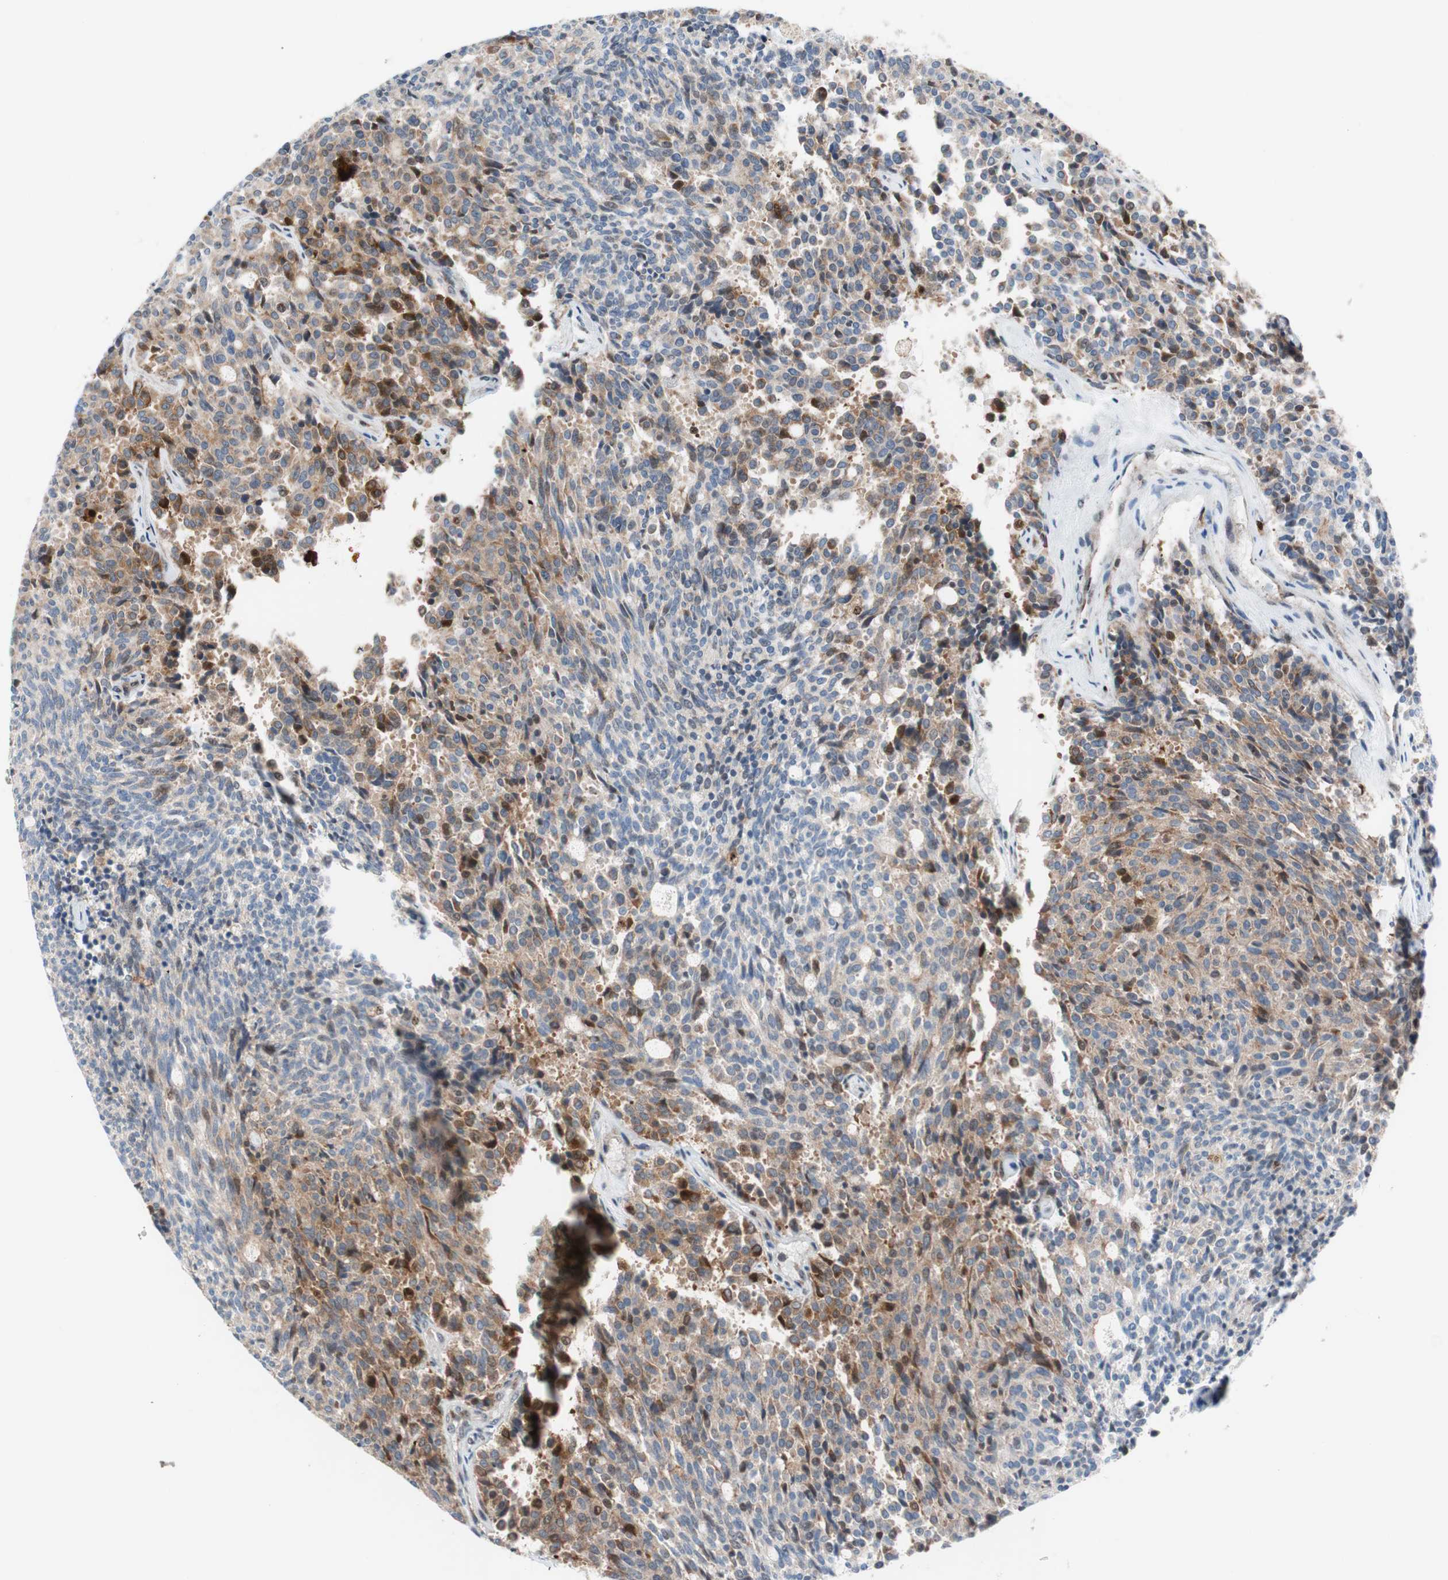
{"staining": {"intensity": "moderate", "quantity": "25%-75%", "location": "cytoplasmic/membranous,nuclear"}, "tissue": "carcinoid", "cell_type": "Tumor cells", "image_type": "cancer", "snomed": [{"axis": "morphology", "description": "Carcinoid, malignant, NOS"}, {"axis": "topography", "description": "Pancreas"}], "caption": "The immunohistochemical stain highlights moderate cytoplasmic/membranous and nuclear staining in tumor cells of carcinoid tissue. (DAB (3,3'-diaminobenzidine) = brown stain, brightfield microscopy at high magnification).", "gene": "RGS10", "patient": {"sex": "female", "age": 54}}